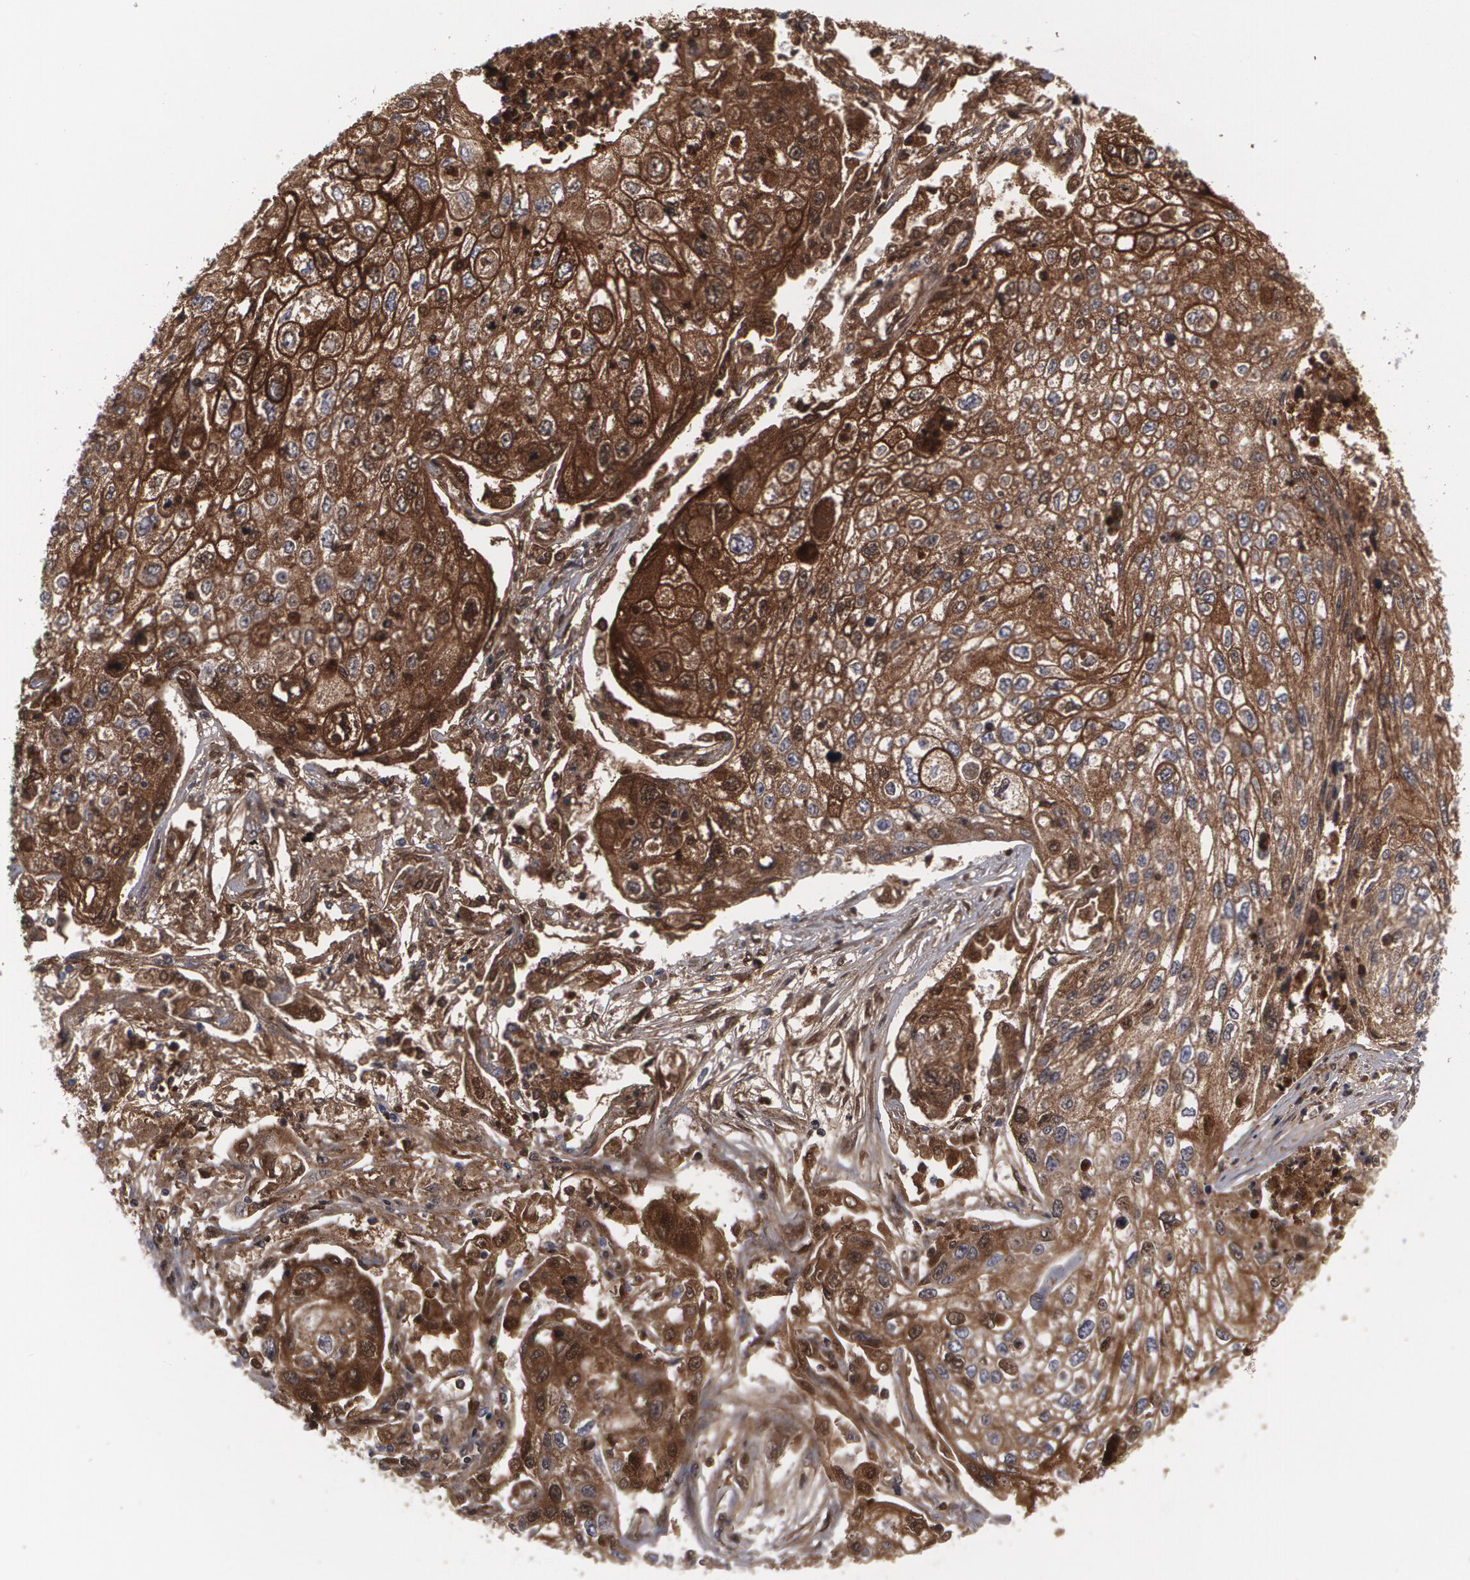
{"staining": {"intensity": "moderate", "quantity": ">75%", "location": "cytoplasmic/membranous,nuclear"}, "tissue": "lung cancer", "cell_type": "Tumor cells", "image_type": "cancer", "snomed": [{"axis": "morphology", "description": "Squamous cell carcinoma, NOS"}, {"axis": "topography", "description": "Lung"}], "caption": "This histopathology image exhibits lung cancer (squamous cell carcinoma) stained with immunohistochemistry (IHC) to label a protein in brown. The cytoplasmic/membranous and nuclear of tumor cells show moderate positivity for the protein. Nuclei are counter-stained blue.", "gene": "LRG1", "patient": {"sex": "male", "age": 75}}